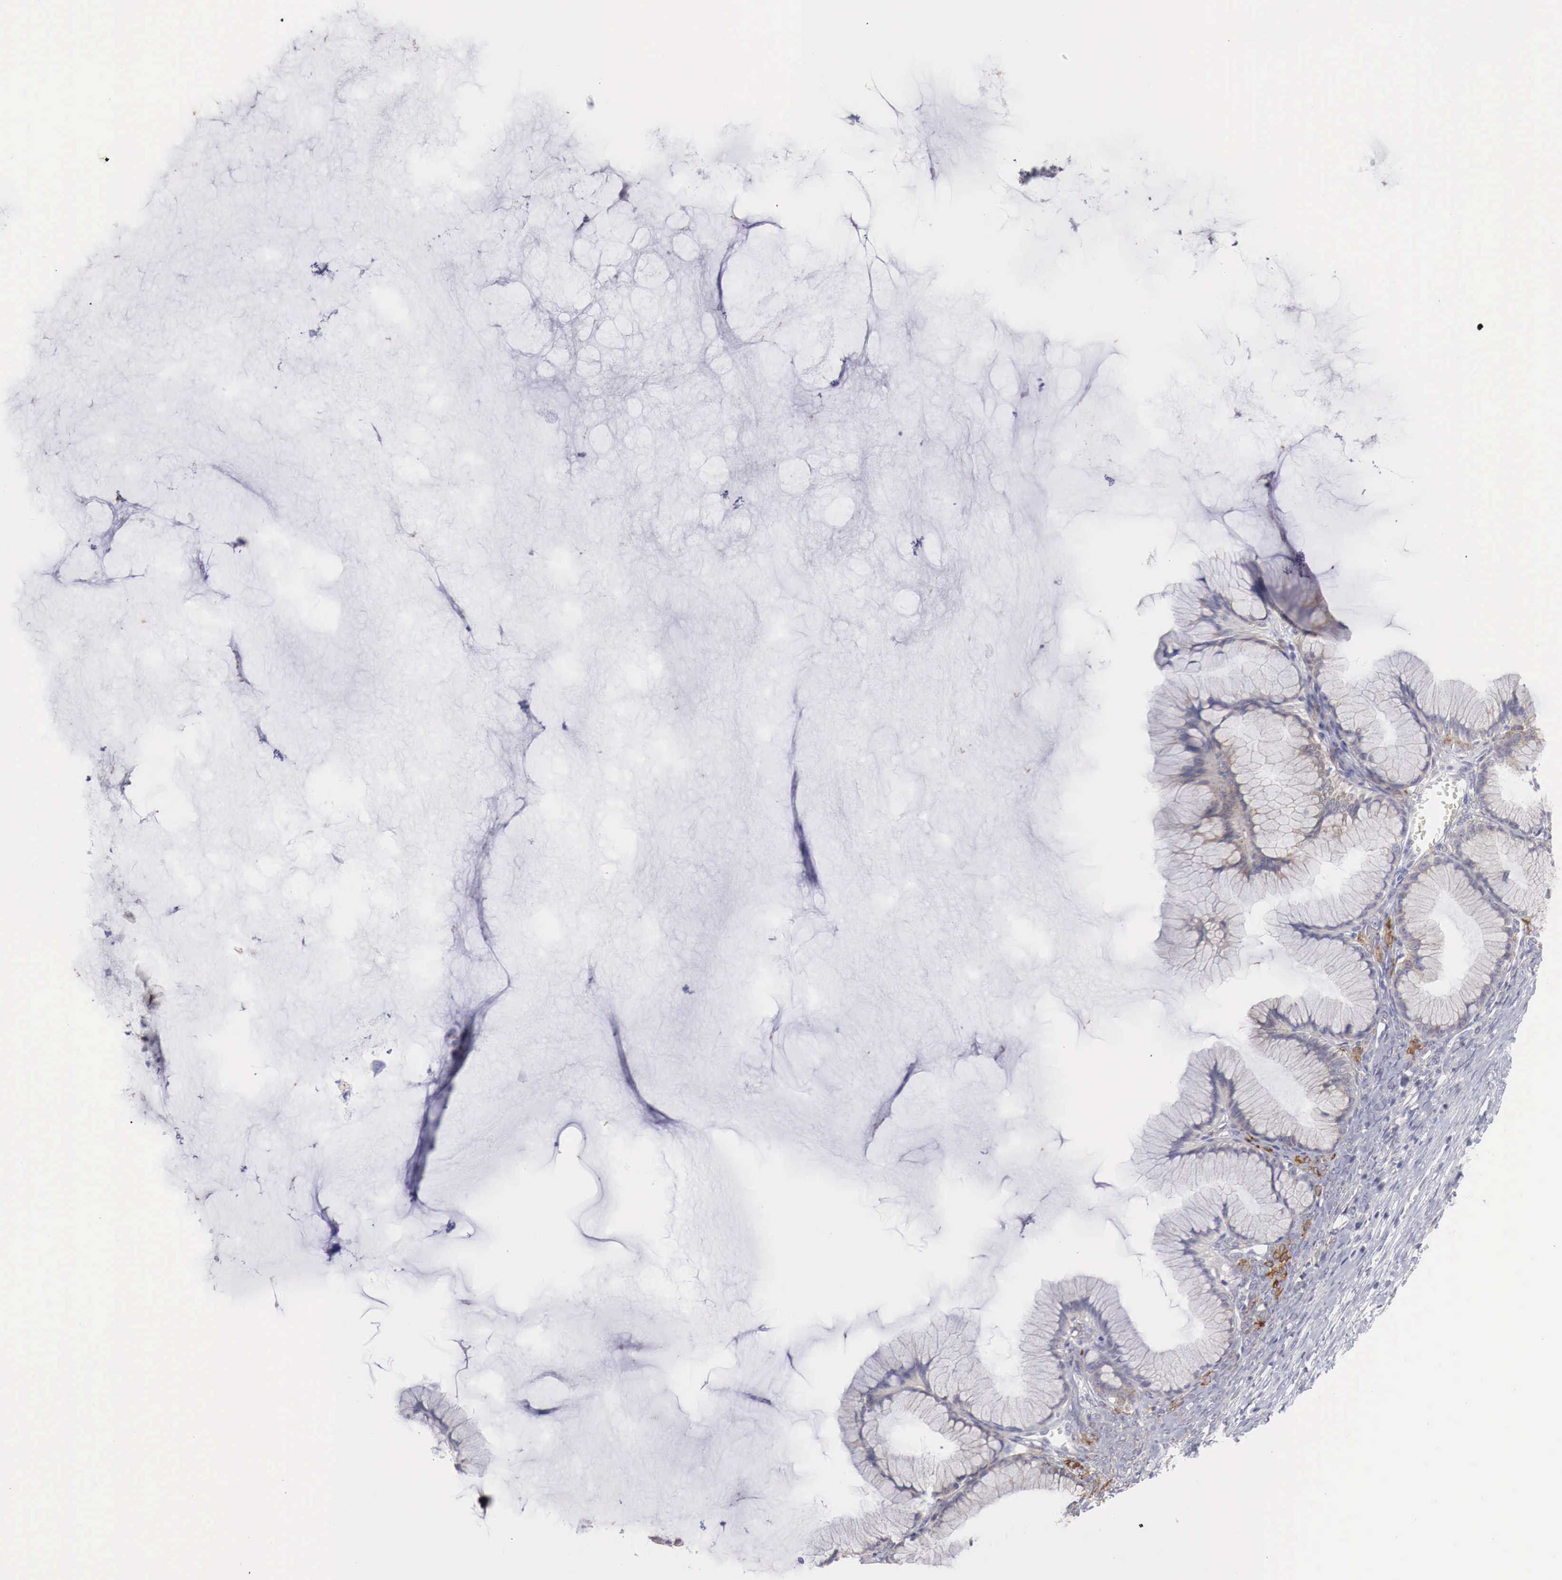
{"staining": {"intensity": "weak", "quantity": "<25%", "location": "cytoplasmic/membranous"}, "tissue": "ovarian cancer", "cell_type": "Tumor cells", "image_type": "cancer", "snomed": [{"axis": "morphology", "description": "Cystadenocarcinoma, mucinous, NOS"}, {"axis": "topography", "description": "Ovary"}], "caption": "Tumor cells show no significant staining in ovarian cancer (mucinous cystadenocarcinoma). The staining is performed using DAB brown chromogen with nuclei counter-stained in using hematoxylin.", "gene": "NSDHL", "patient": {"sex": "female", "age": 41}}